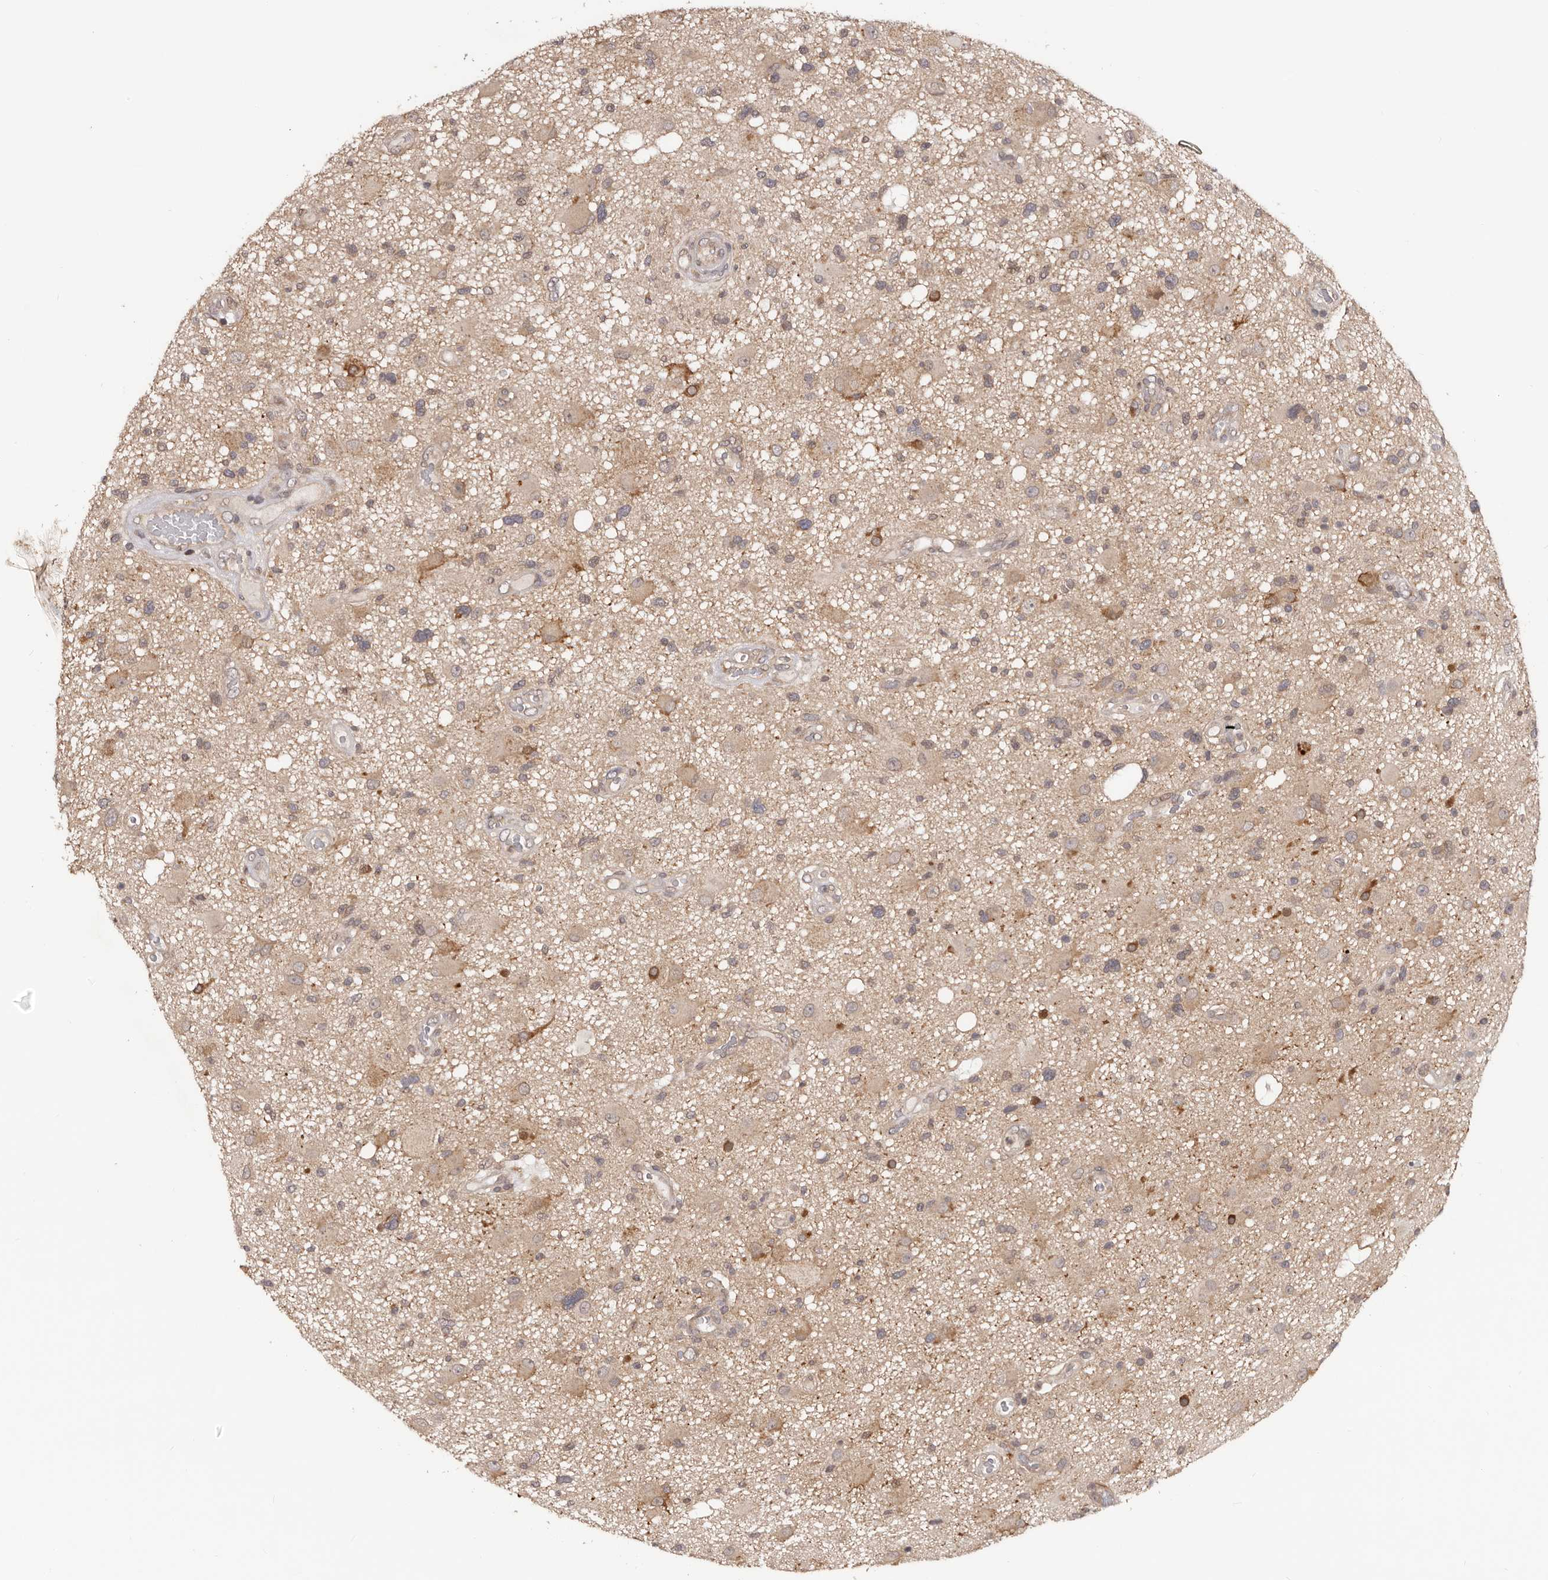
{"staining": {"intensity": "weak", "quantity": "25%-75%", "location": "cytoplasmic/membranous"}, "tissue": "glioma", "cell_type": "Tumor cells", "image_type": "cancer", "snomed": [{"axis": "morphology", "description": "Glioma, malignant, High grade"}, {"axis": "topography", "description": "Brain"}], "caption": "Immunohistochemical staining of human malignant glioma (high-grade) exhibits low levels of weak cytoplasmic/membranous protein positivity in about 25%-75% of tumor cells. (Stains: DAB (3,3'-diaminobenzidine) in brown, nuclei in blue, Microscopy: brightfield microscopy at high magnification).", "gene": "MDP1", "patient": {"sex": "male", "age": 33}}